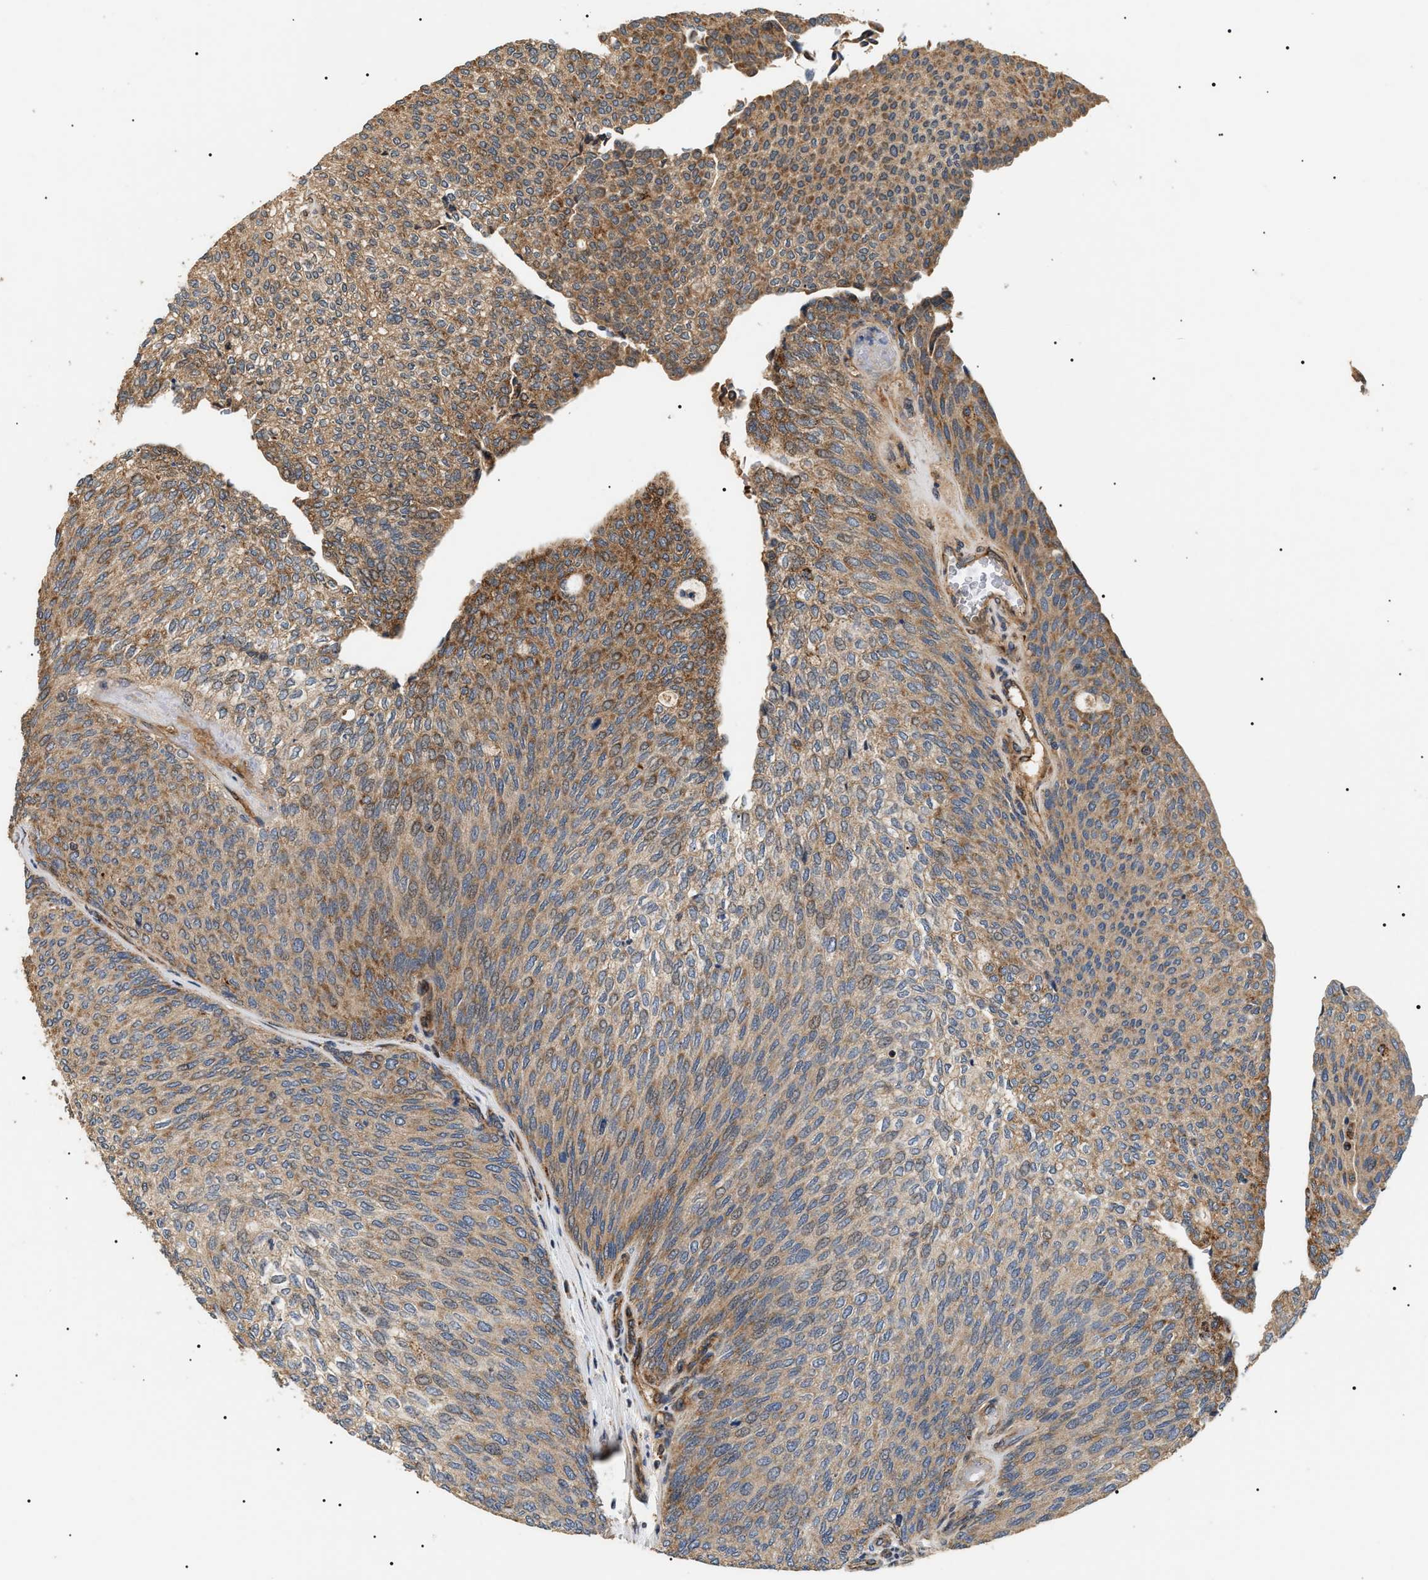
{"staining": {"intensity": "moderate", "quantity": "25%-75%", "location": "cytoplasmic/membranous"}, "tissue": "urothelial cancer", "cell_type": "Tumor cells", "image_type": "cancer", "snomed": [{"axis": "morphology", "description": "Urothelial carcinoma, Low grade"}, {"axis": "topography", "description": "Urinary bladder"}], "caption": "DAB (3,3'-diaminobenzidine) immunohistochemical staining of human low-grade urothelial carcinoma exhibits moderate cytoplasmic/membranous protein positivity in about 25%-75% of tumor cells. Using DAB (brown) and hematoxylin (blue) stains, captured at high magnification using brightfield microscopy.", "gene": "ZBTB26", "patient": {"sex": "female", "age": 79}}